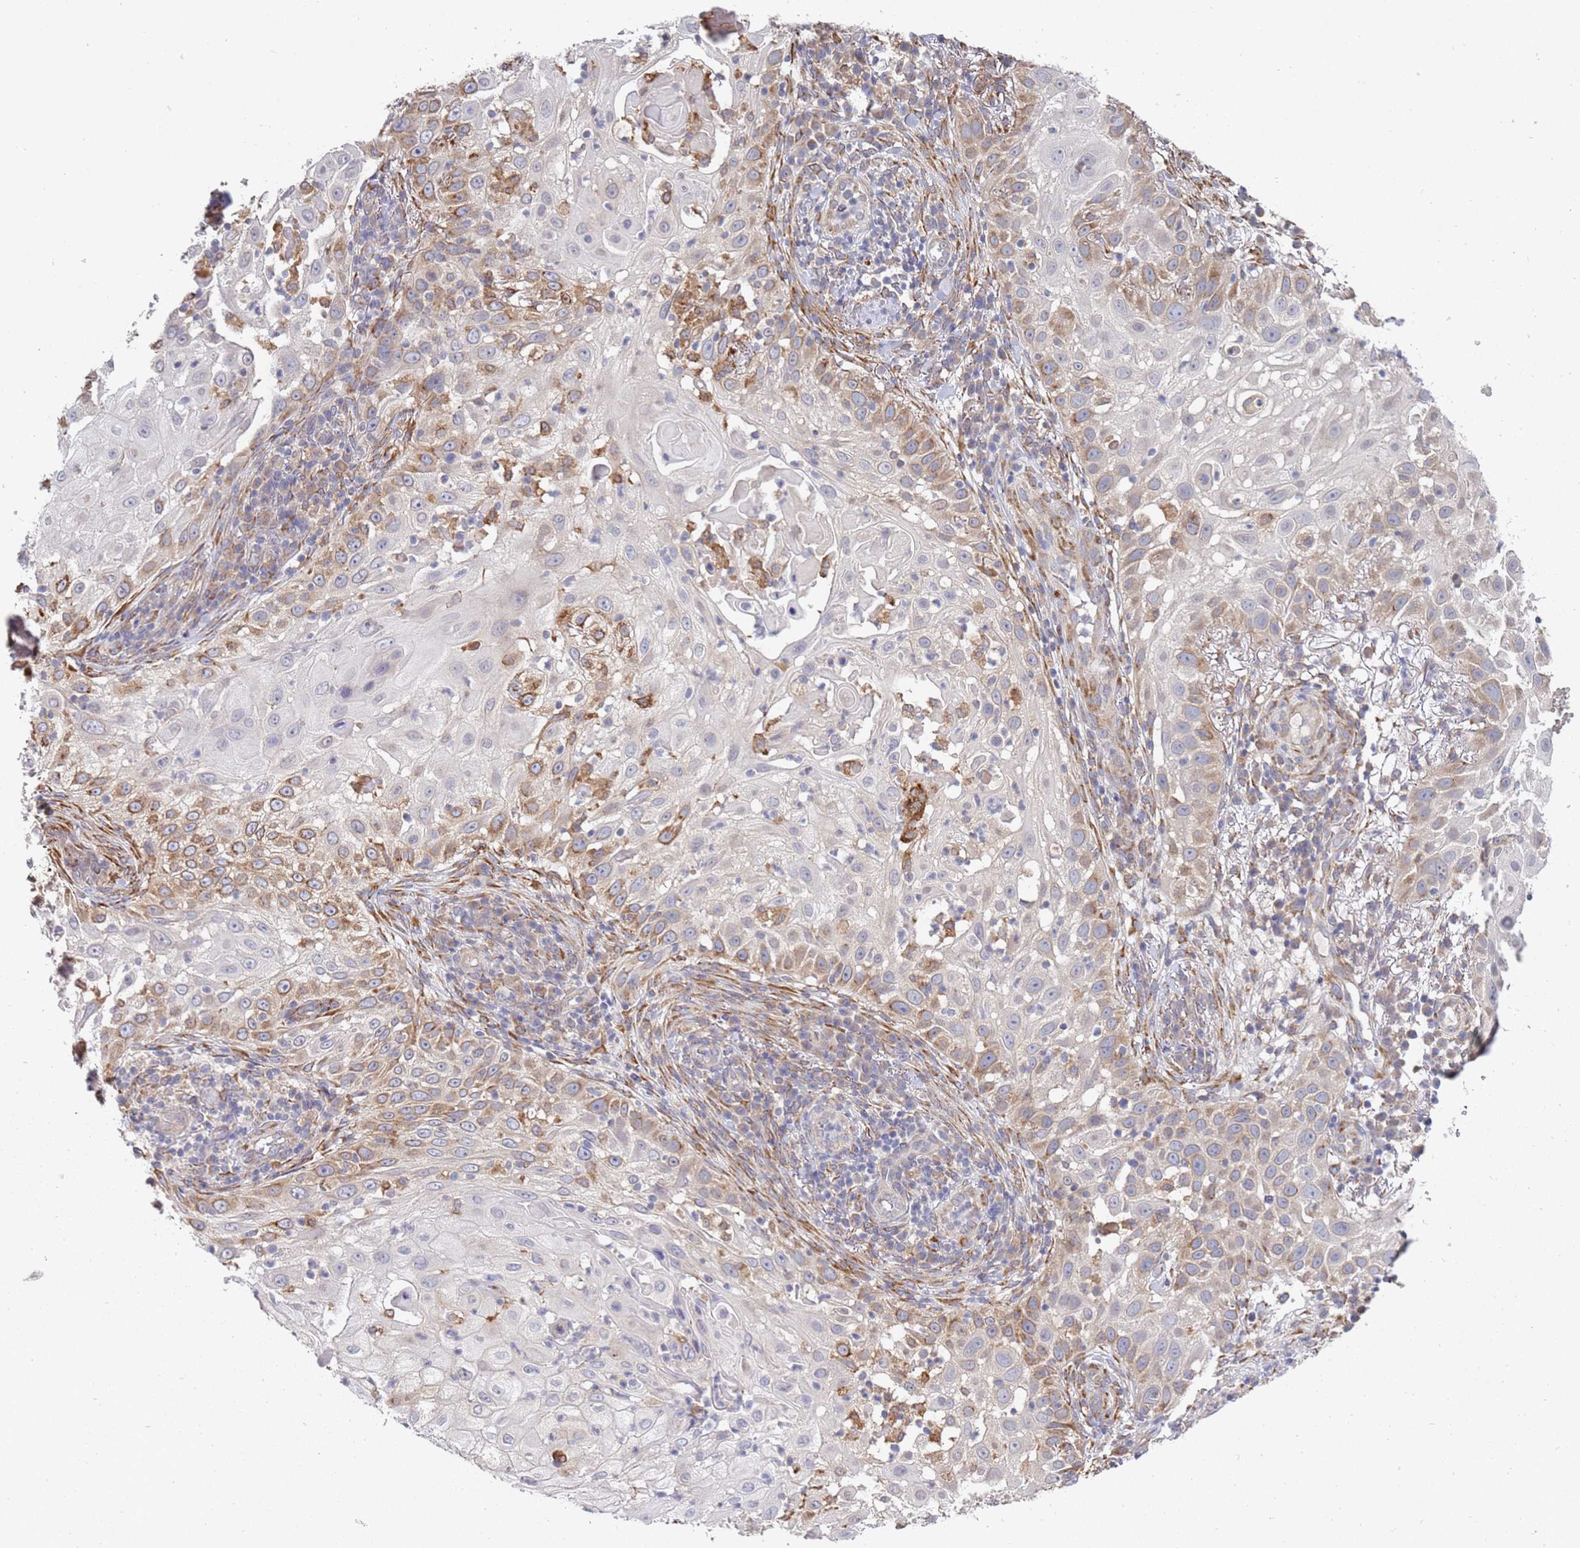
{"staining": {"intensity": "moderate", "quantity": "25%-75%", "location": "cytoplasmic/membranous"}, "tissue": "skin cancer", "cell_type": "Tumor cells", "image_type": "cancer", "snomed": [{"axis": "morphology", "description": "Squamous cell carcinoma, NOS"}, {"axis": "topography", "description": "Skin"}], "caption": "IHC of skin squamous cell carcinoma demonstrates medium levels of moderate cytoplasmic/membranous expression in about 25%-75% of tumor cells. Using DAB (3,3'-diaminobenzidine) (brown) and hematoxylin (blue) stains, captured at high magnification using brightfield microscopy.", "gene": "VRK2", "patient": {"sex": "female", "age": 44}}